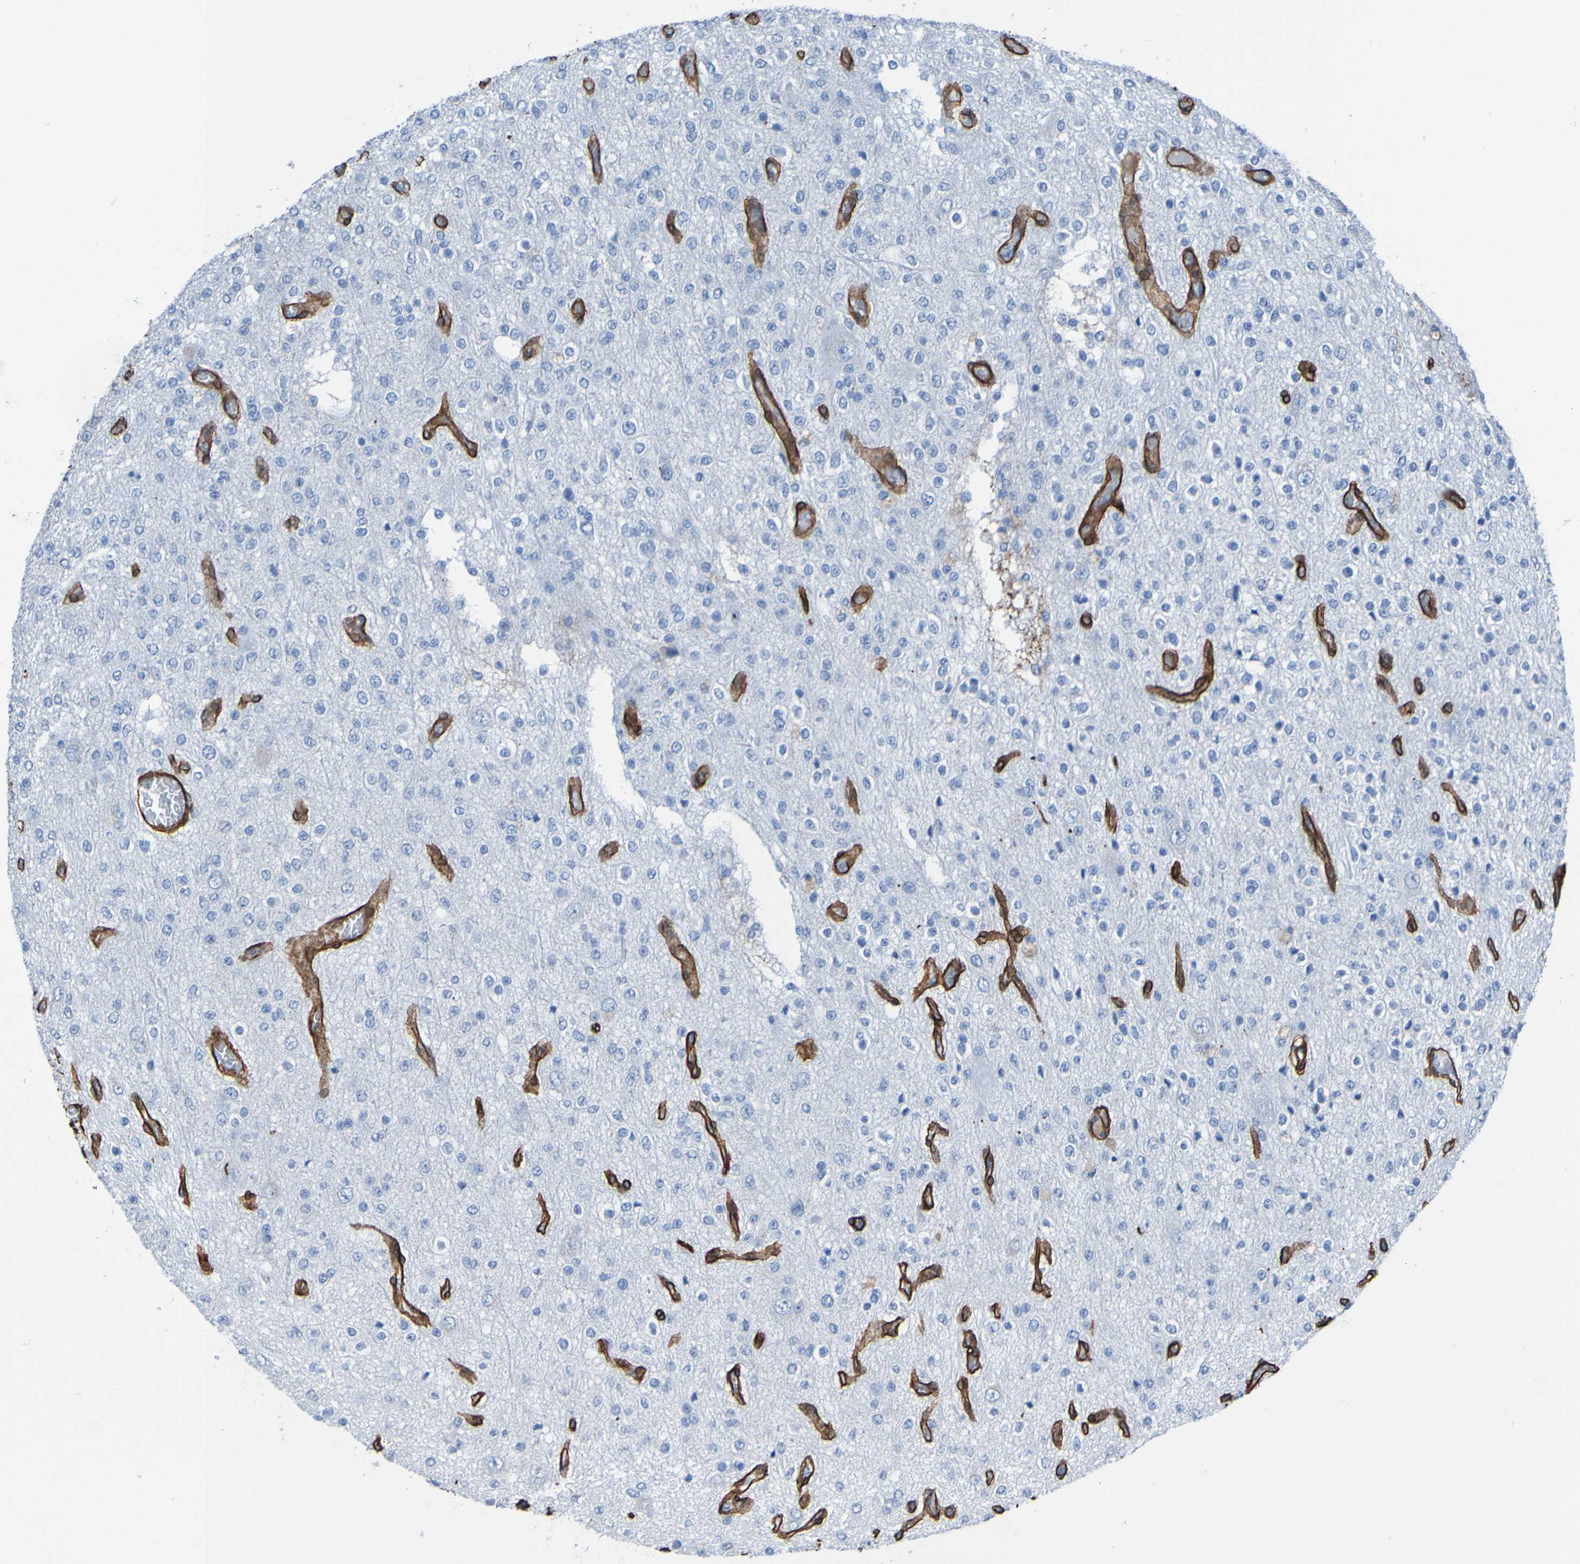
{"staining": {"intensity": "negative", "quantity": "none", "location": "none"}, "tissue": "glioma", "cell_type": "Tumor cells", "image_type": "cancer", "snomed": [{"axis": "morphology", "description": "Glioma, malignant, Low grade"}, {"axis": "topography", "description": "Brain"}], "caption": "This is a histopathology image of immunohistochemistry staining of malignant low-grade glioma, which shows no staining in tumor cells.", "gene": "COL4A2", "patient": {"sex": "male", "age": 38}}